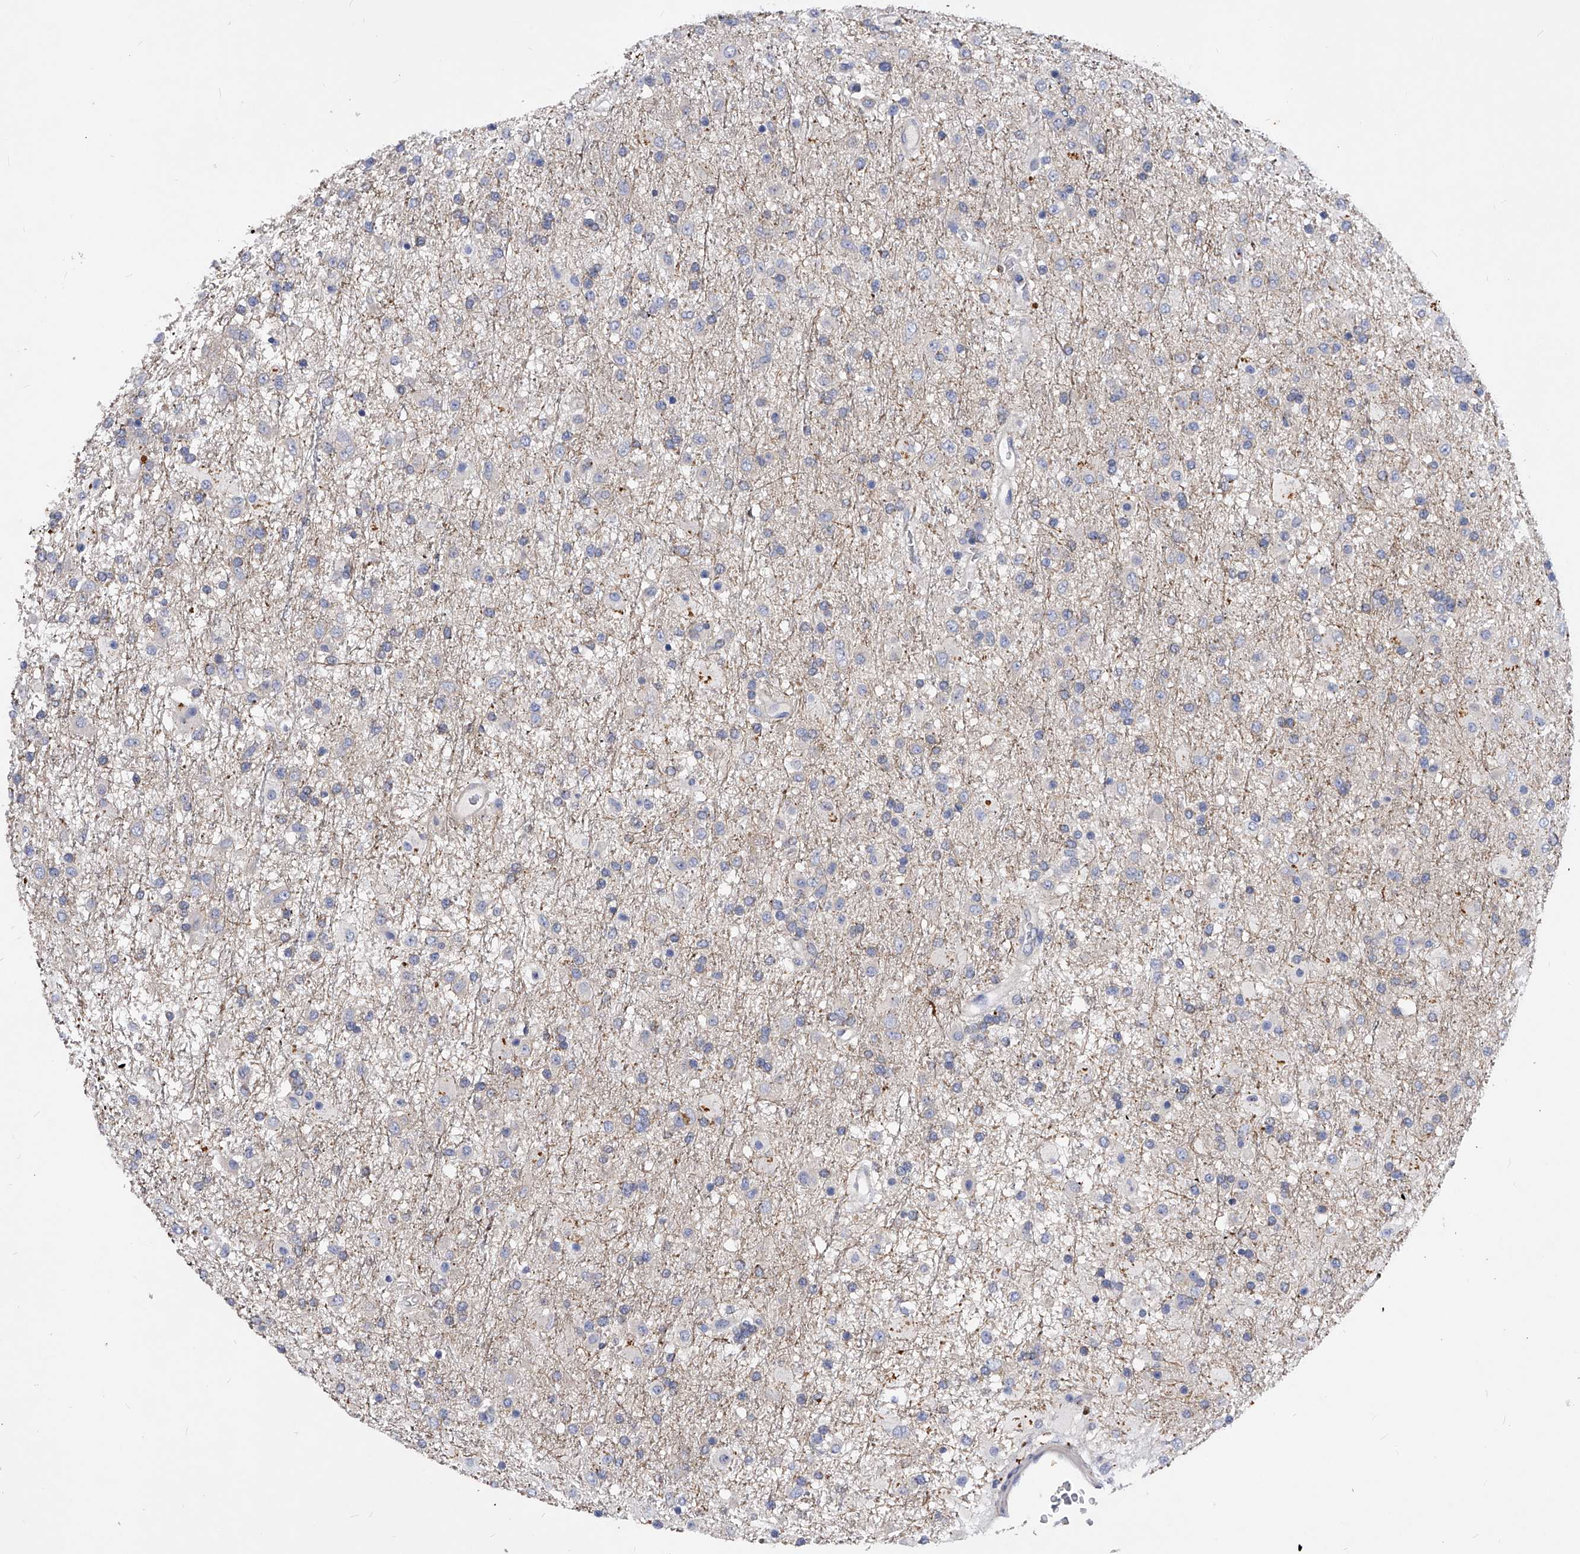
{"staining": {"intensity": "negative", "quantity": "none", "location": "none"}, "tissue": "glioma", "cell_type": "Tumor cells", "image_type": "cancer", "snomed": [{"axis": "morphology", "description": "Glioma, malignant, Low grade"}, {"axis": "topography", "description": "Brain"}], "caption": "Tumor cells are negative for protein expression in human malignant low-grade glioma.", "gene": "PPP5C", "patient": {"sex": "male", "age": 65}}